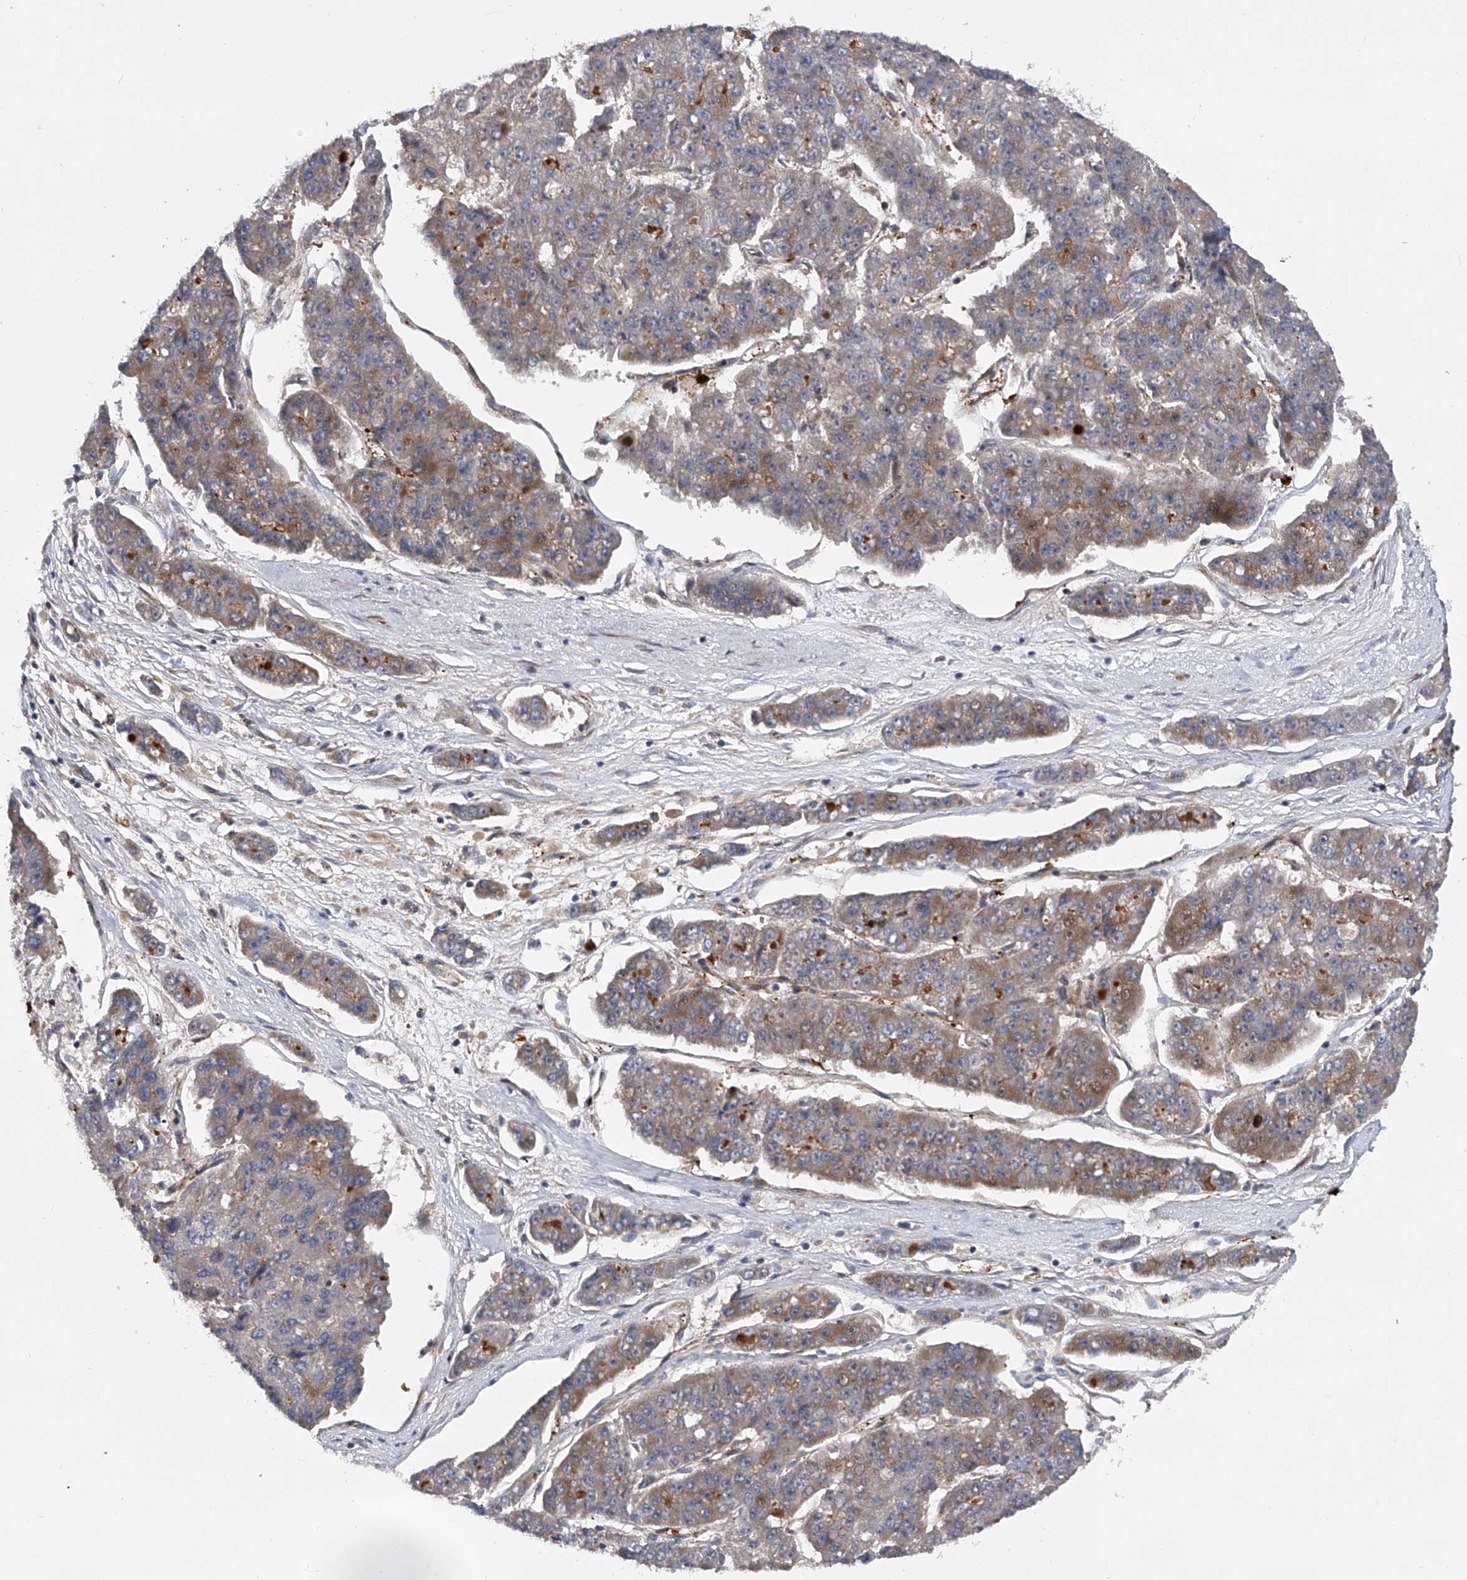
{"staining": {"intensity": "moderate", "quantity": "25%-75%", "location": "cytoplasmic/membranous"}, "tissue": "pancreatic cancer", "cell_type": "Tumor cells", "image_type": "cancer", "snomed": [{"axis": "morphology", "description": "Adenocarcinoma, NOS"}, {"axis": "topography", "description": "Pancreas"}], "caption": "Adenocarcinoma (pancreatic) was stained to show a protein in brown. There is medium levels of moderate cytoplasmic/membranous expression in about 25%-75% of tumor cells.", "gene": "PDSS2", "patient": {"sex": "male", "age": 50}}